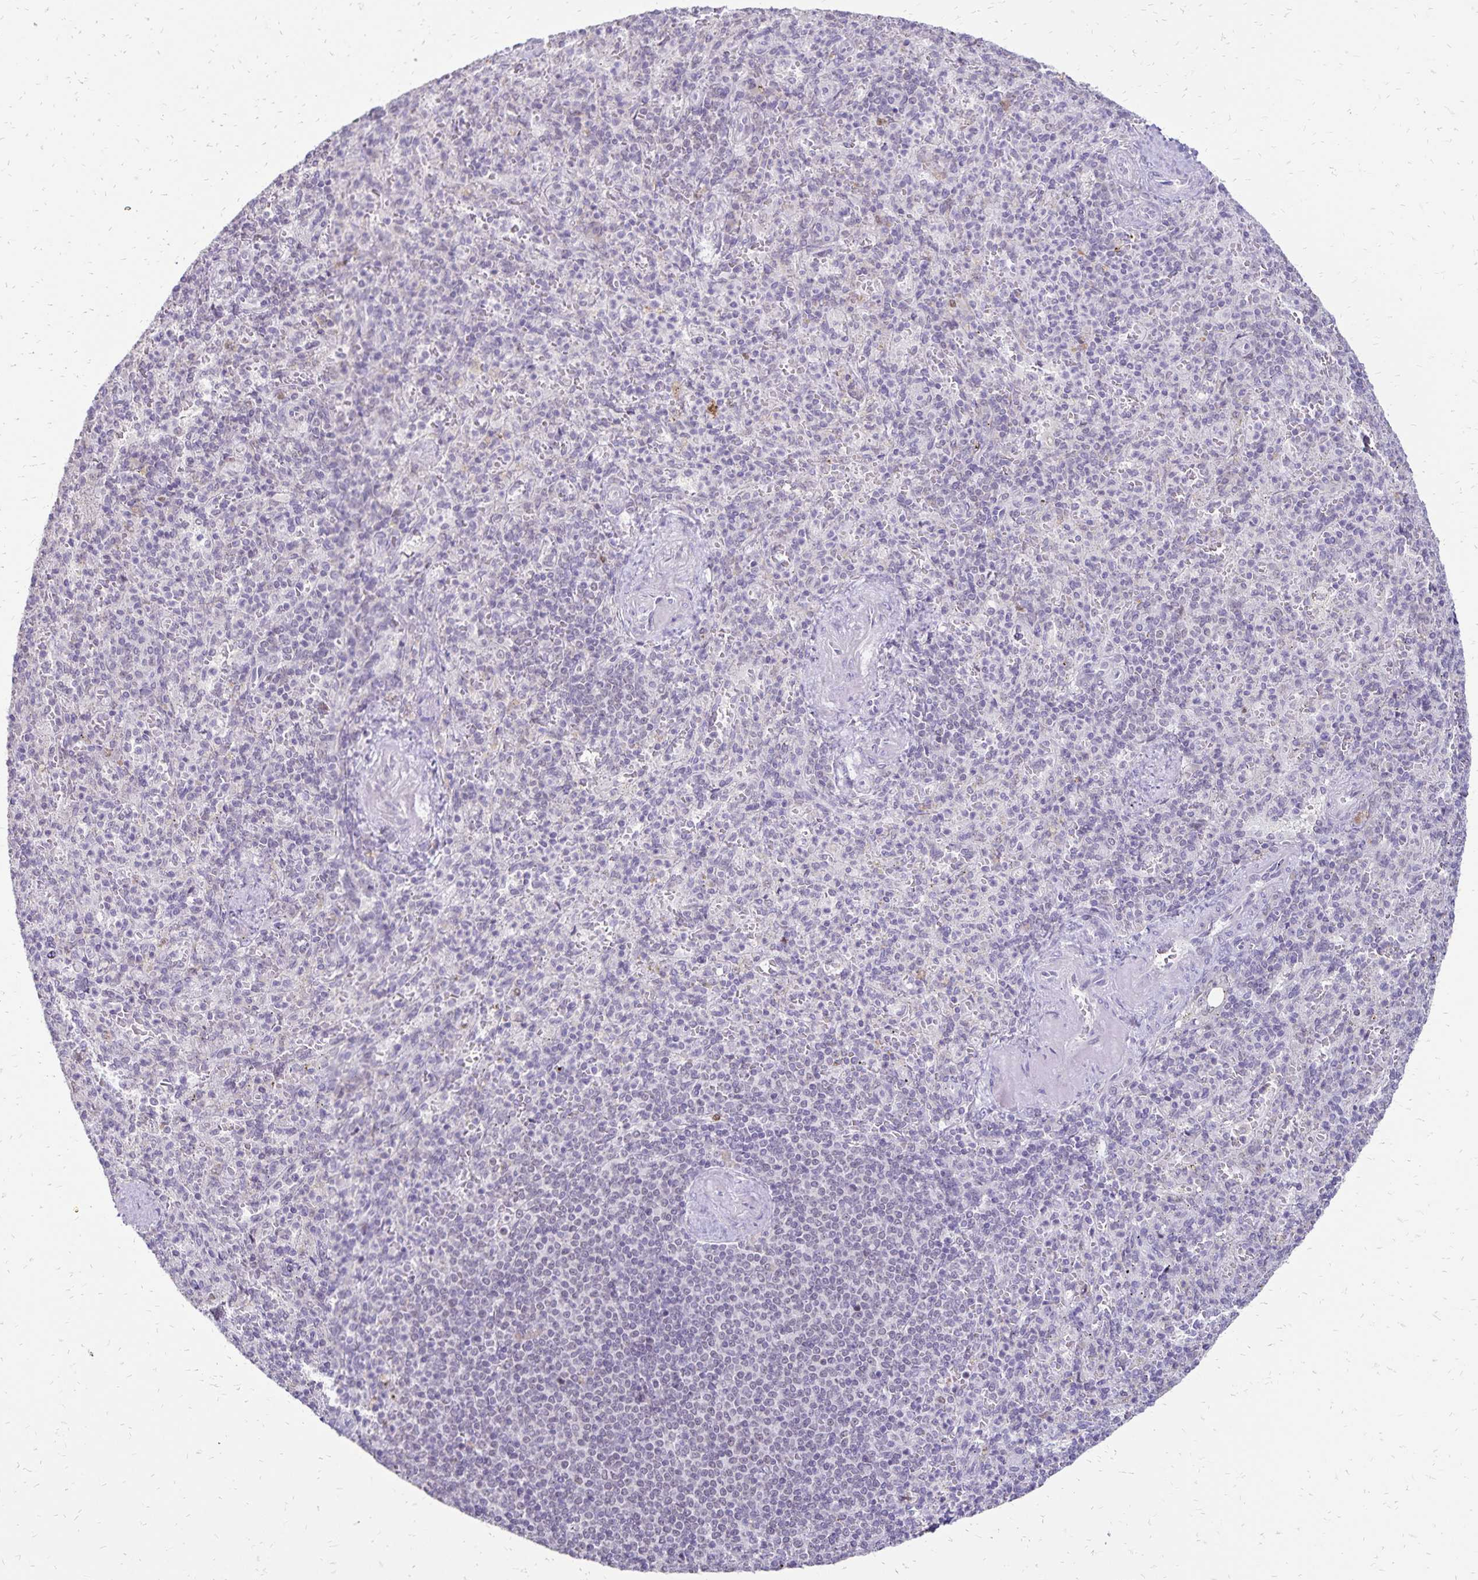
{"staining": {"intensity": "negative", "quantity": "none", "location": "none"}, "tissue": "spleen", "cell_type": "Cells in red pulp", "image_type": "normal", "snomed": [{"axis": "morphology", "description": "Normal tissue, NOS"}, {"axis": "topography", "description": "Spleen"}], "caption": "Immunohistochemistry of normal spleen shows no positivity in cells in red pulp.", "gene": "POLB", "patient": {"sex": "female", "age": 74}}